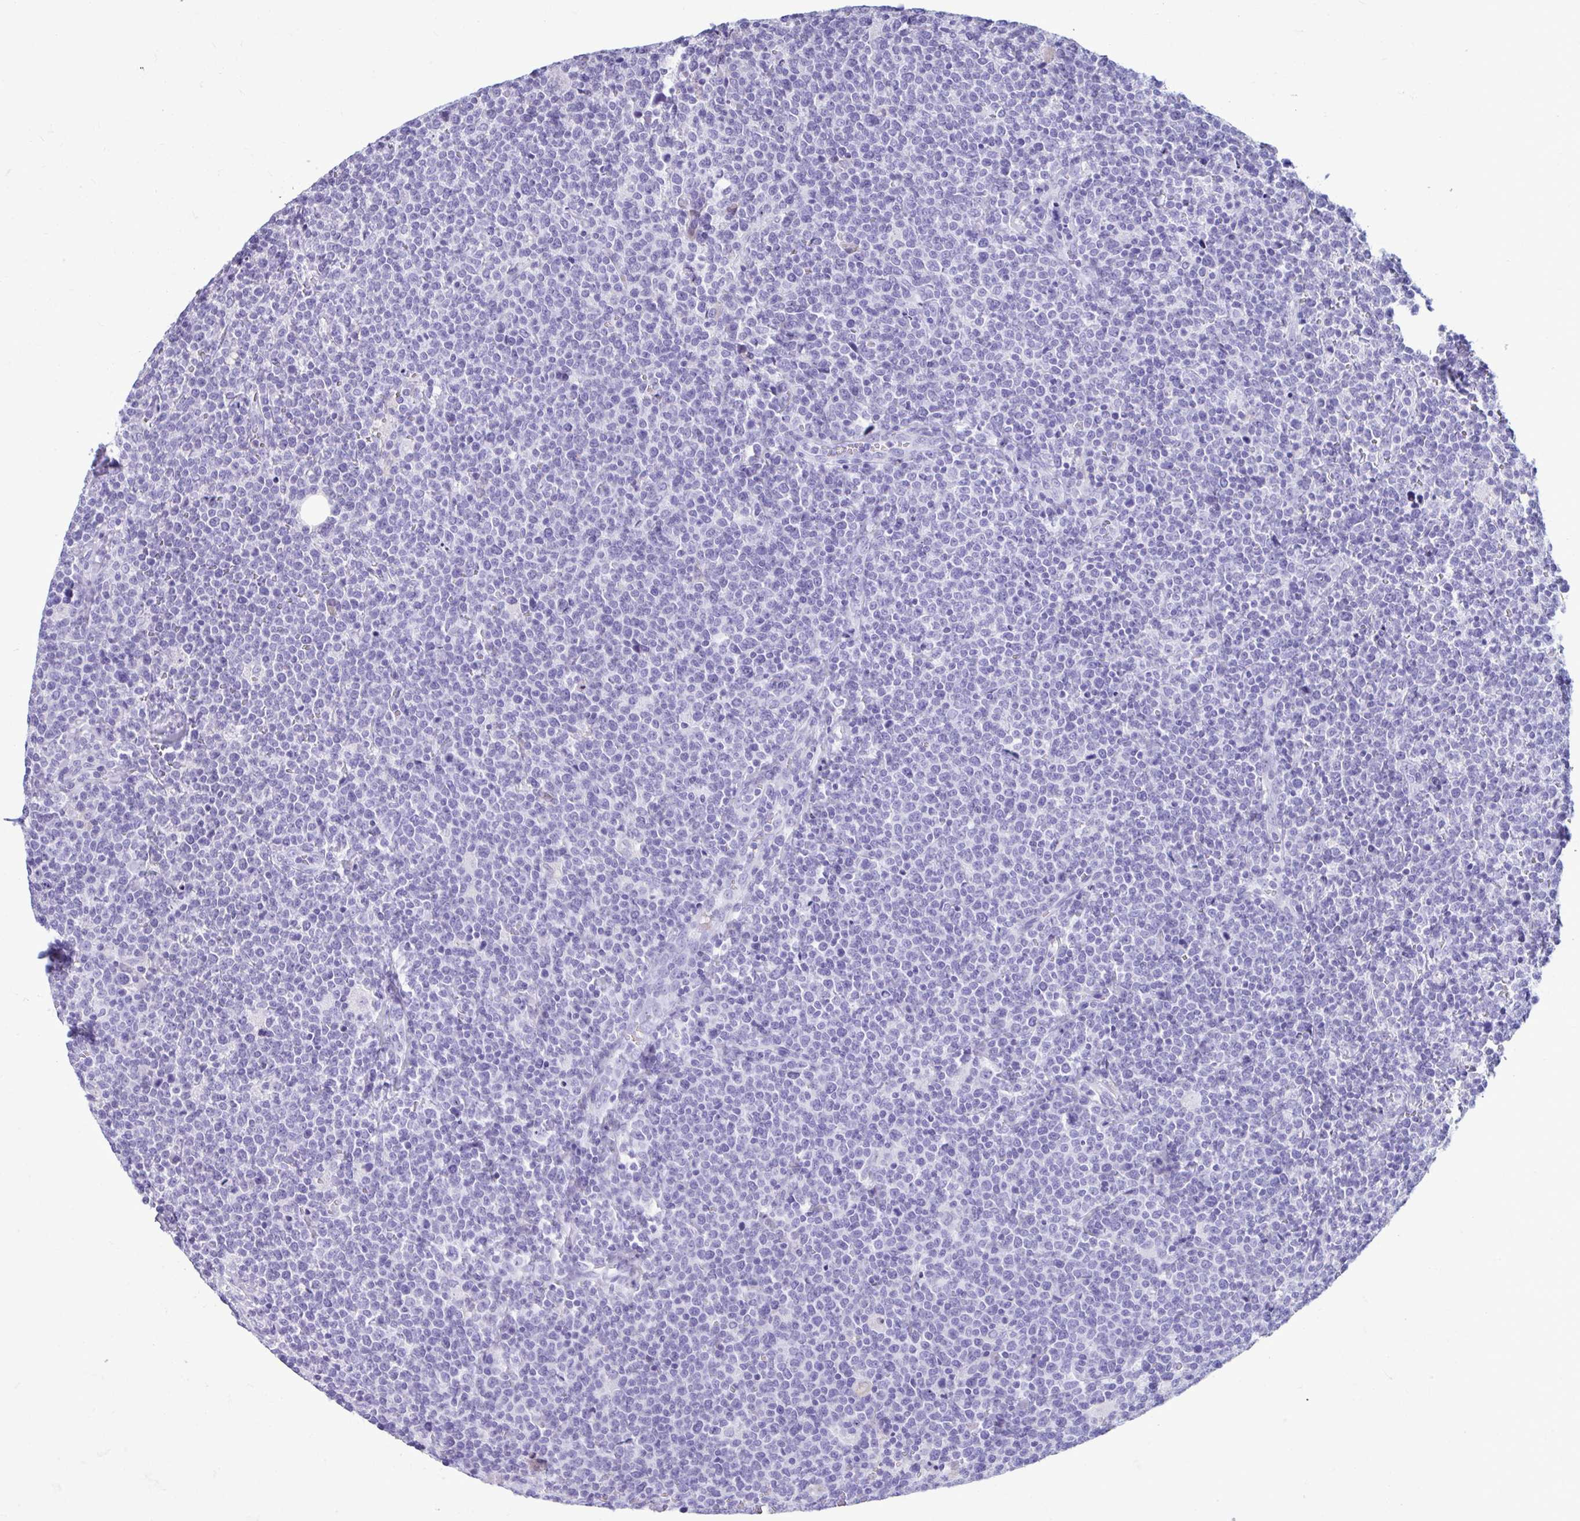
{"staining": {"intensity": "negative", "quantity": "none", "location": "none"}, "tissue": "lymphoma", "cell_type": "Tumor cells", "image_type": "cancer", "snomed": [{"axis": "morphology", "description": "Malignant lymphoma, non-Hodgkin's type, High grade"}, {"axis": "topography", "description": "Lymph node"}], "caption": "Human malignant lymphoma, non-Hodgkin's type (high-grade) stained for a protein using immunohistochemistry (IHC) reveals no expression in tumor cells.", "gene": "SMIM9", "patient": {"sex": "male", "age": 61}}